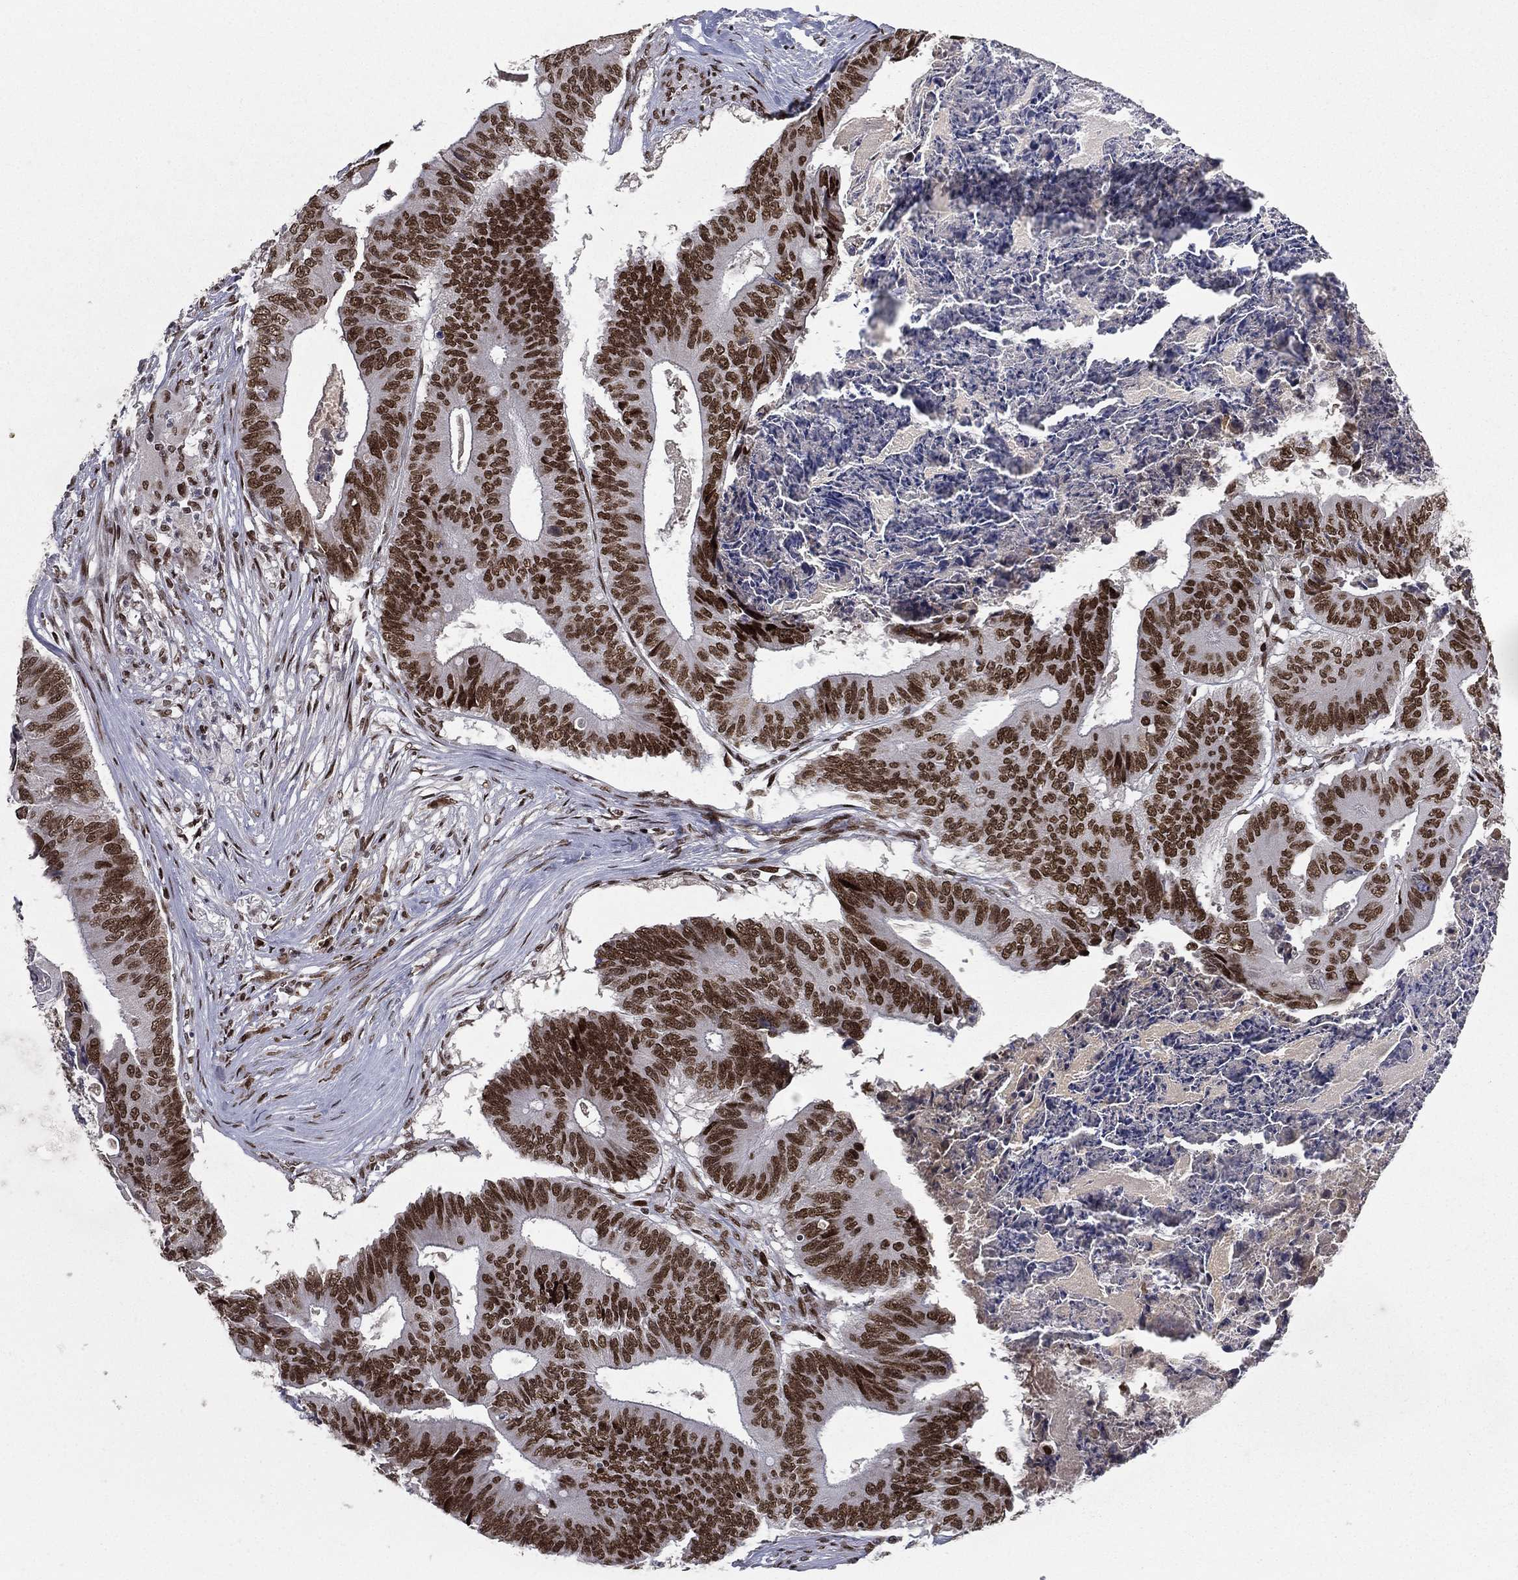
{"staining": {"intensity": "strong", "quantity": ">75%", "location": "nuclear"}, "tissue": "colorectal cancer", "cell_type": "Tumor cells", "image_type": "cancer", "snomed": [{"axis": "morphology", "description": "Adenocarcinoma, NOS"}, {"axis": "topography", "description": "Colon"}], "caption": "A micrograph showing strong nuclear staining in approximately >75% of tumor cells in colorectal cancer (adenocarcinoma), as visualized by brown immunohistochemical staining.", "gene": "RTF1", "patient": {"sex": "male", "age": 84}}